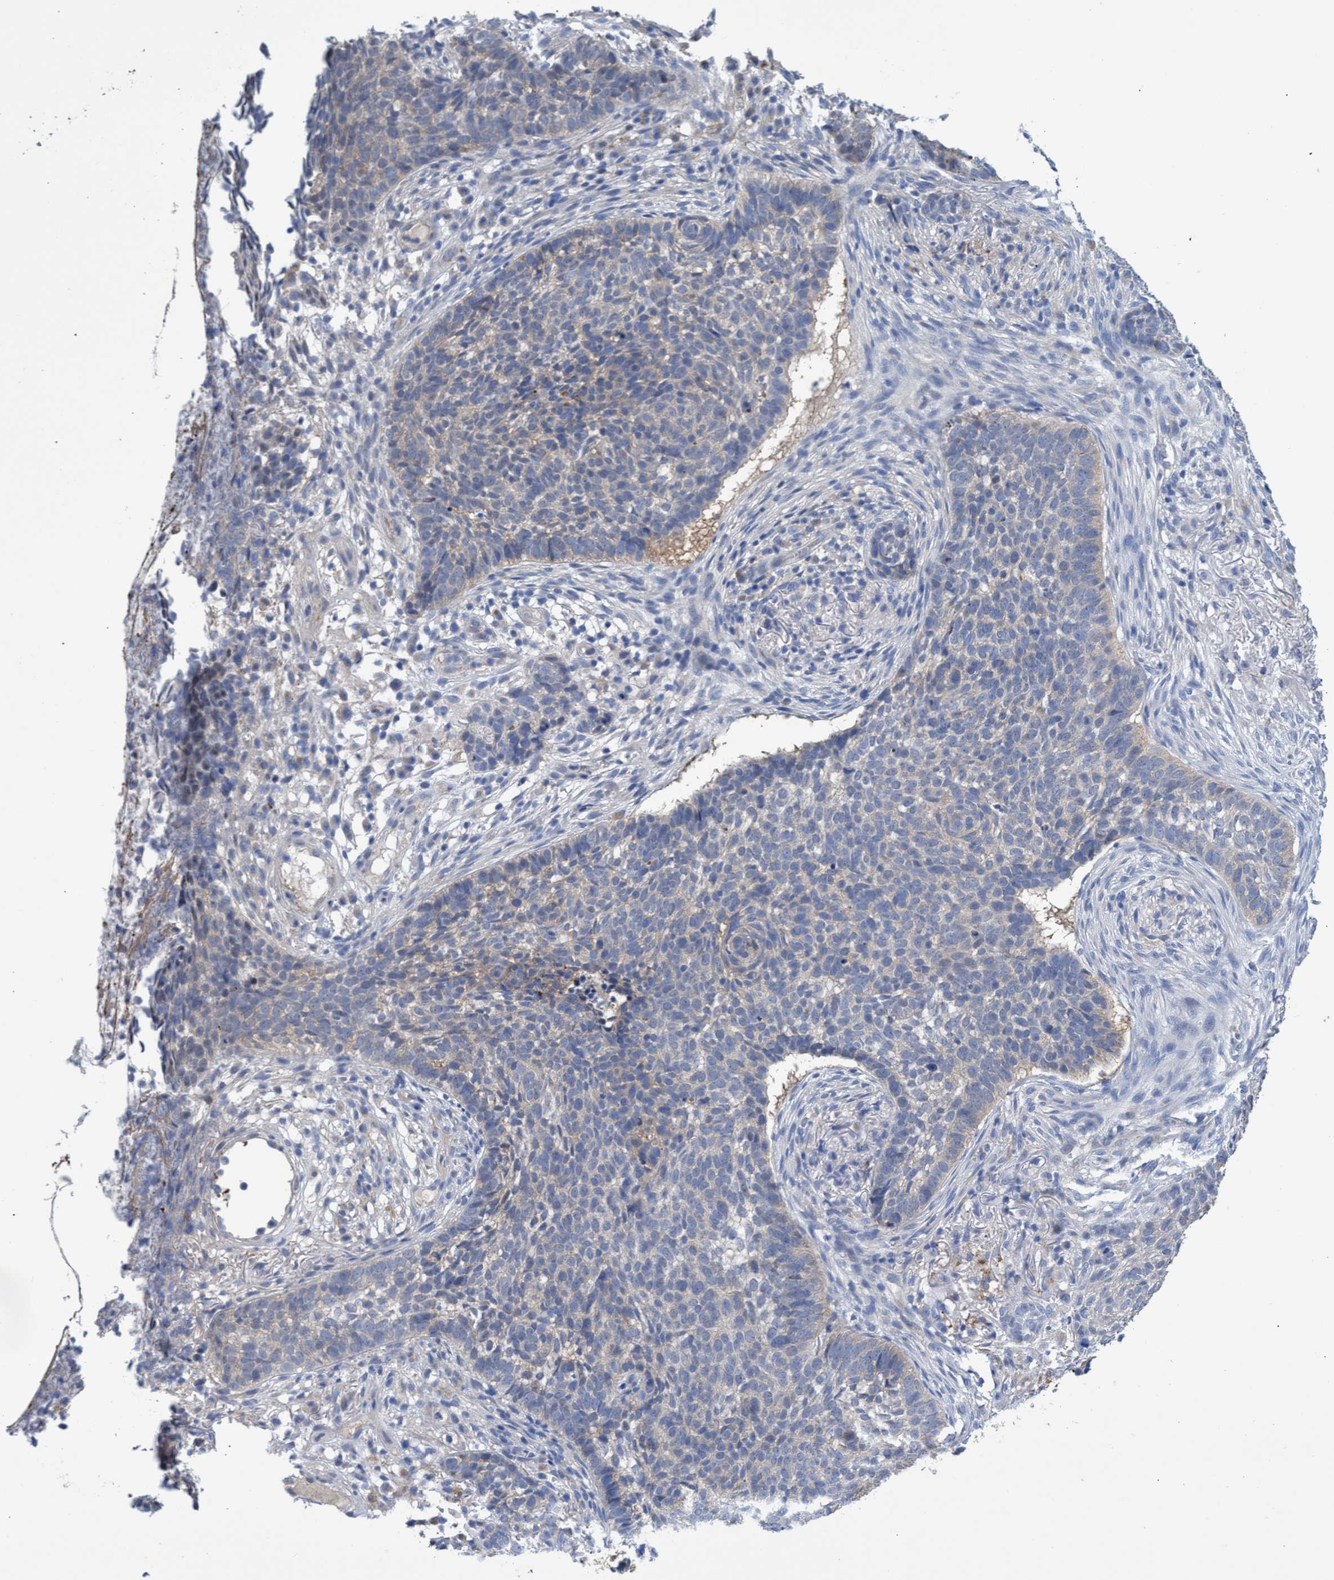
{"staining": {"intensity": "negative", "quantity": "none", "location": "none"}, "tissue": "skin cancer", "cell_type": "Tumor cells", "image_type": "cancer", "snomed": [{"axis": "morphology", "description": "Basal cell carcinoma"}, {"axis": "topography", "description": "Skin"}], "caption": "DAB (3,3'-diaminobenzidine) immunohistochemical staining of skin cancer (basal cell carcinoma) demonstrates no significant staining in tumor cells. (Stains: DAB (3,3'-diaminobenzidine) immunohistochemistry with hematoxylin counter stain, Microscopy: brightfield microscopy at high magnification).", "gene": "SVEP1", "patient": {"sex": "male", "age": 85}}